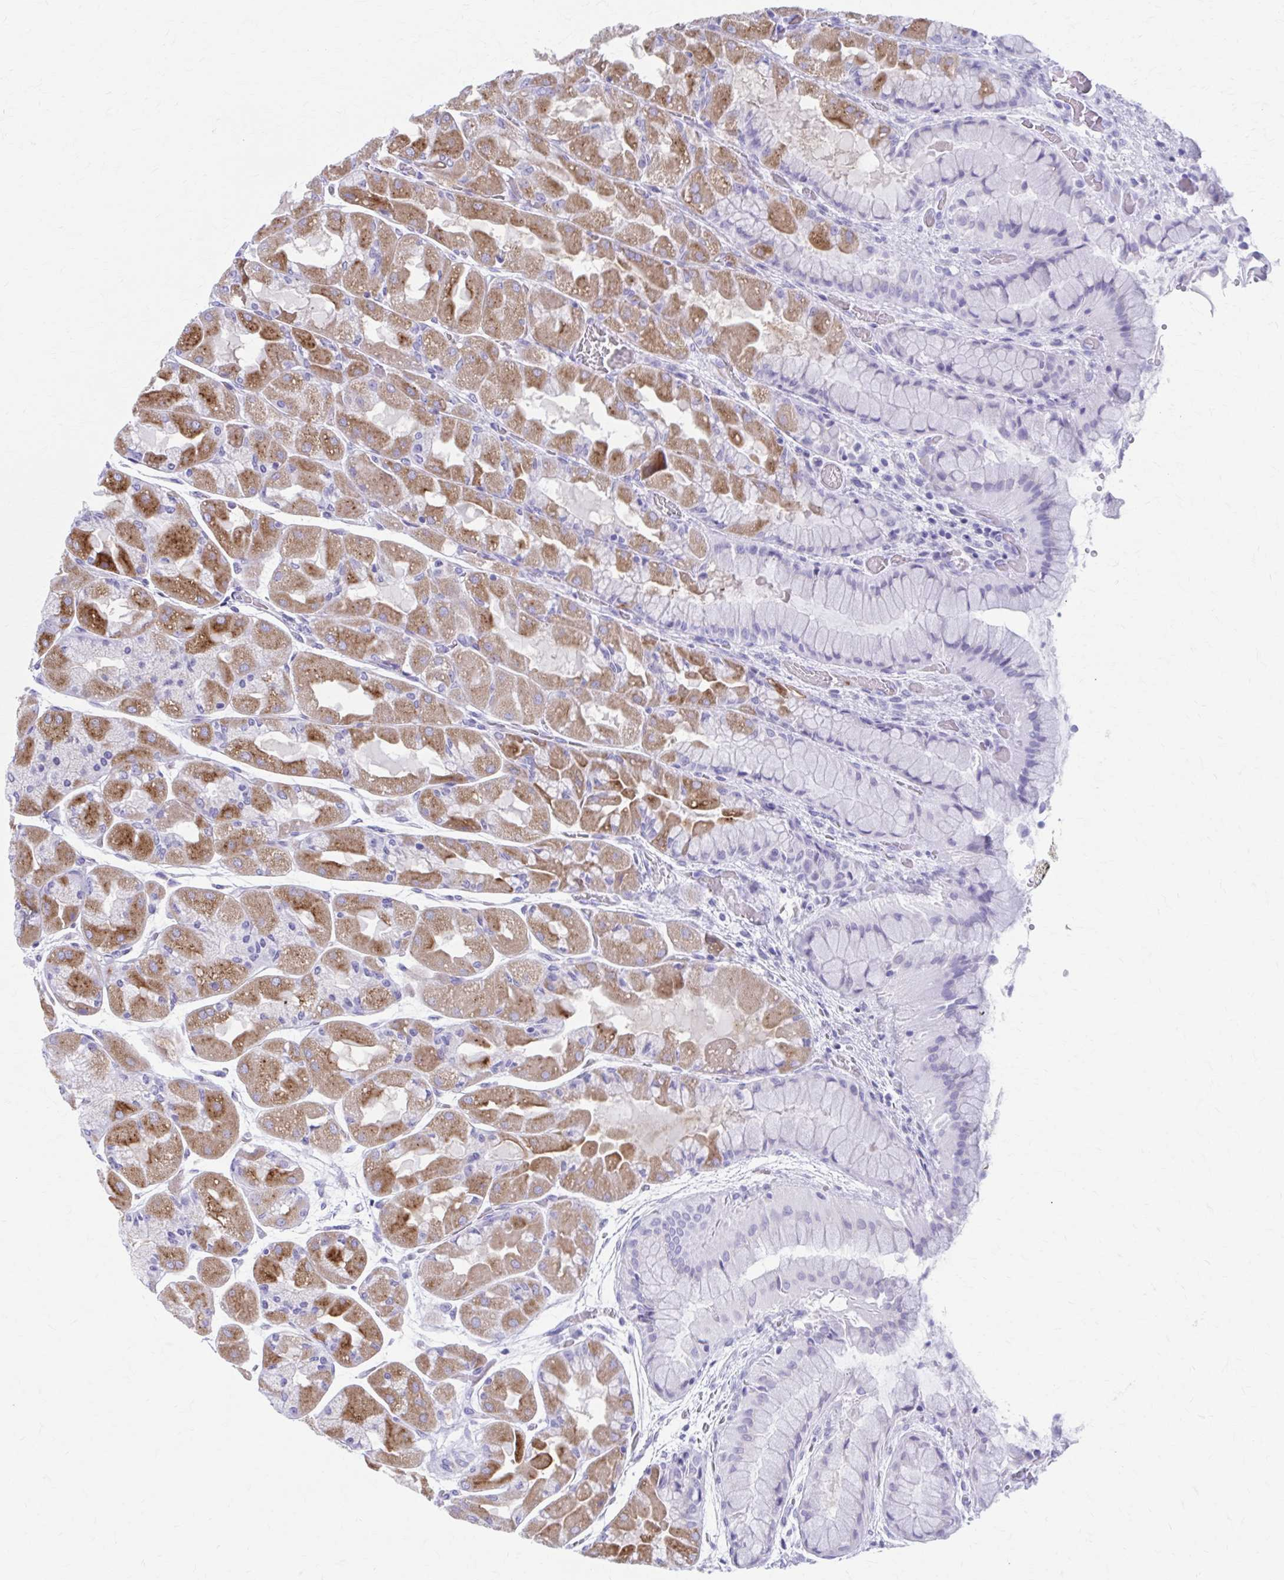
{"staining": {"intensity": "moderate", "quantity": "25%-75%", "location": "cytoplasmic/membranous"}, "tissue": "stomach", "cell_type": "Glandular cells", "image_type": "normal", "snomed": [{"axis": "morphology", "description": "Normal tissue, NOS"}, {"axis": "topography", "description": "Stomach"}], "caption": "The immunohistochemical stain highlights moderate cytoplasmic/membranous positivity in glandular cells of benign stomach. (DAB (3,3'-diaminobenzidine) IHC with brightfield microscopy, high magnification).", "gene": "KCNE2", "patient": {"sex": "female", "age": 61}}